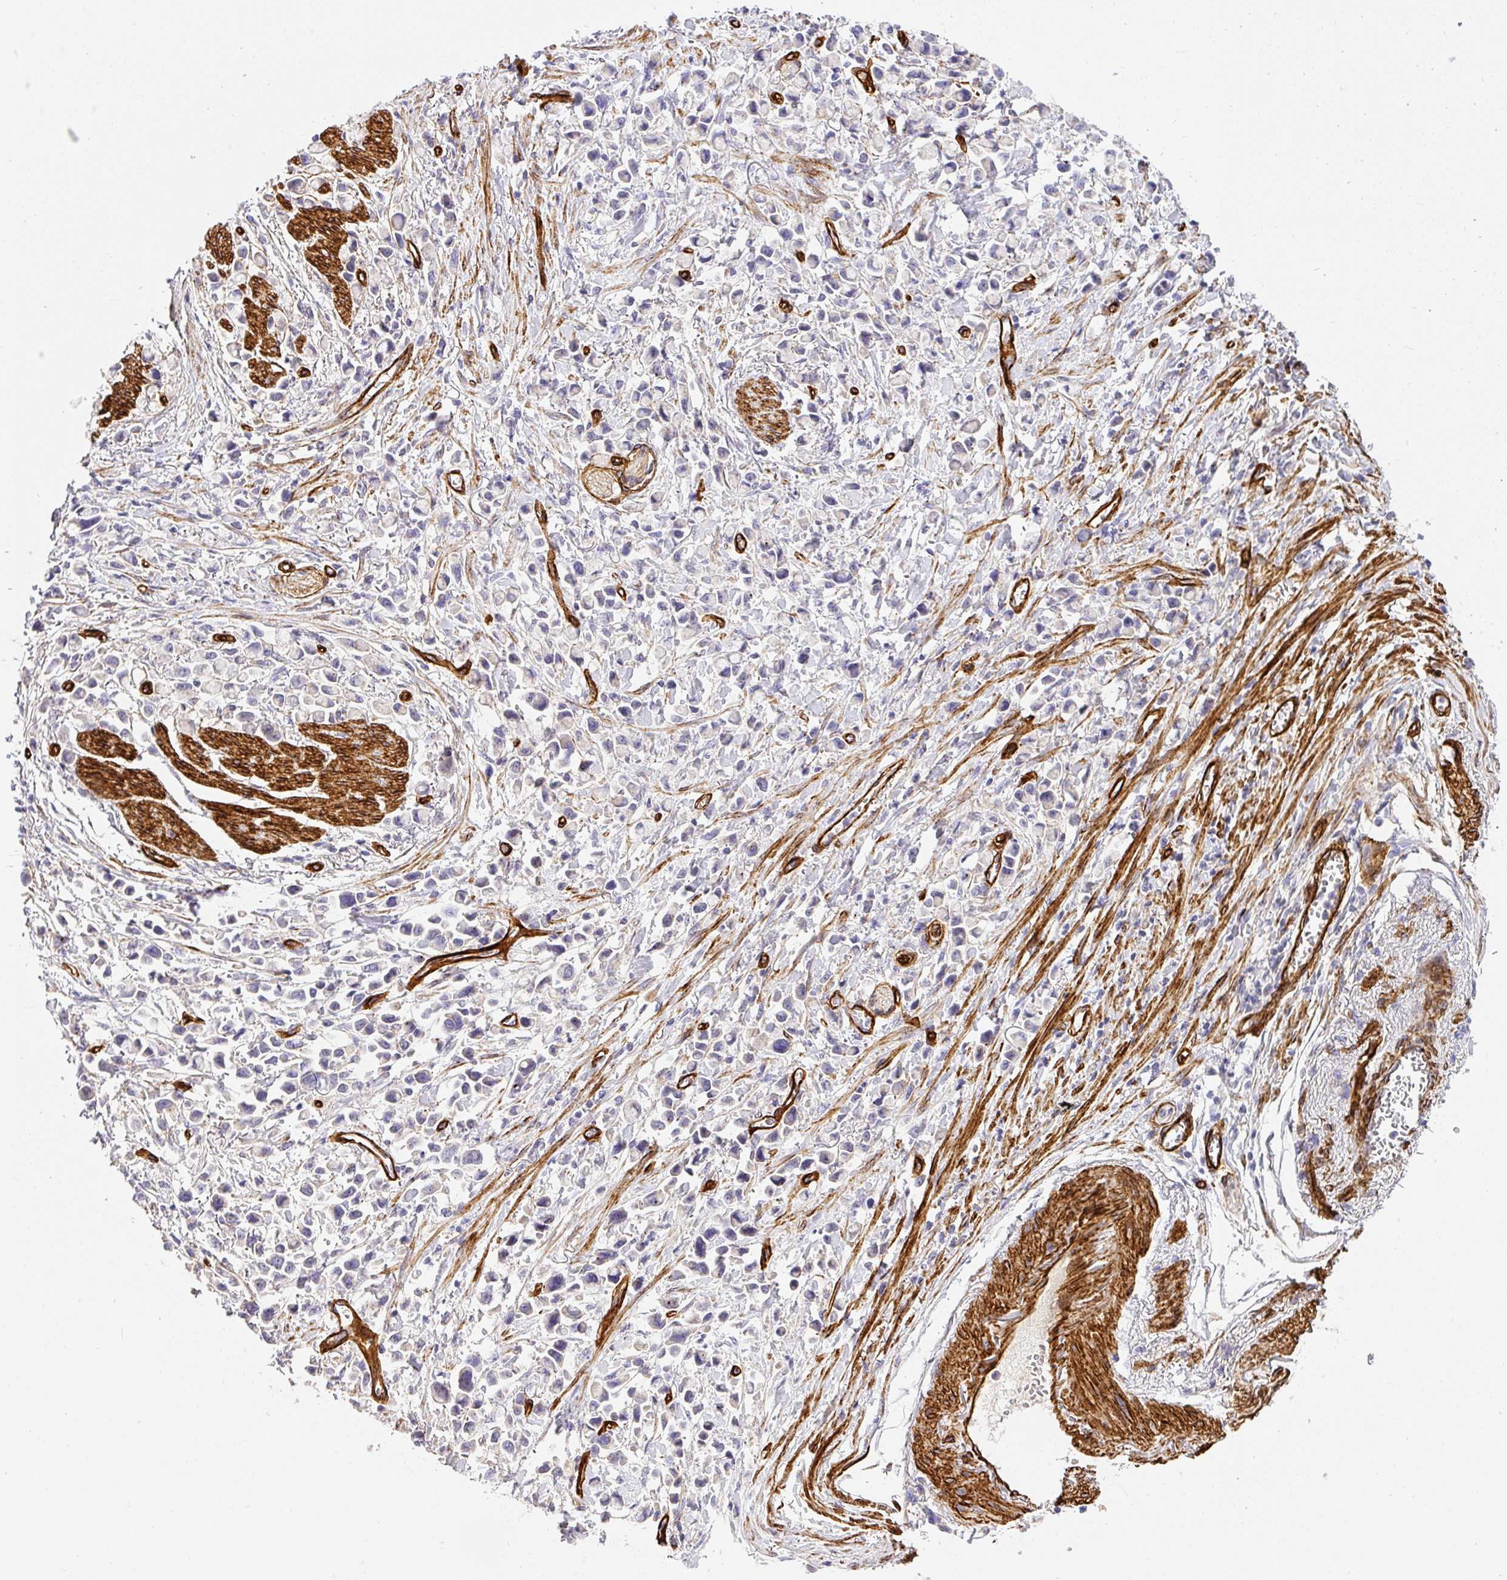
{"staining": {"intensity": "negative", "quantity": "none", "location": "none"}, "tissue": "stomach cancer", "cell_type": "Tumor cells", "image_type": "cancer", "snomed": [{"axis": "morphology", "description": "Adenocarcinoma, NOS"}, {"axis": "topography", "description": "Stomach"}], "caption": "An immunohistochemistry micrograph of stomach adenocarcinoma is shown. There is no staining in tumor cells of stomach adenocarcinoma.", "gene": "SLC25A17", "patient": {"sex": "female", "age": 81}}